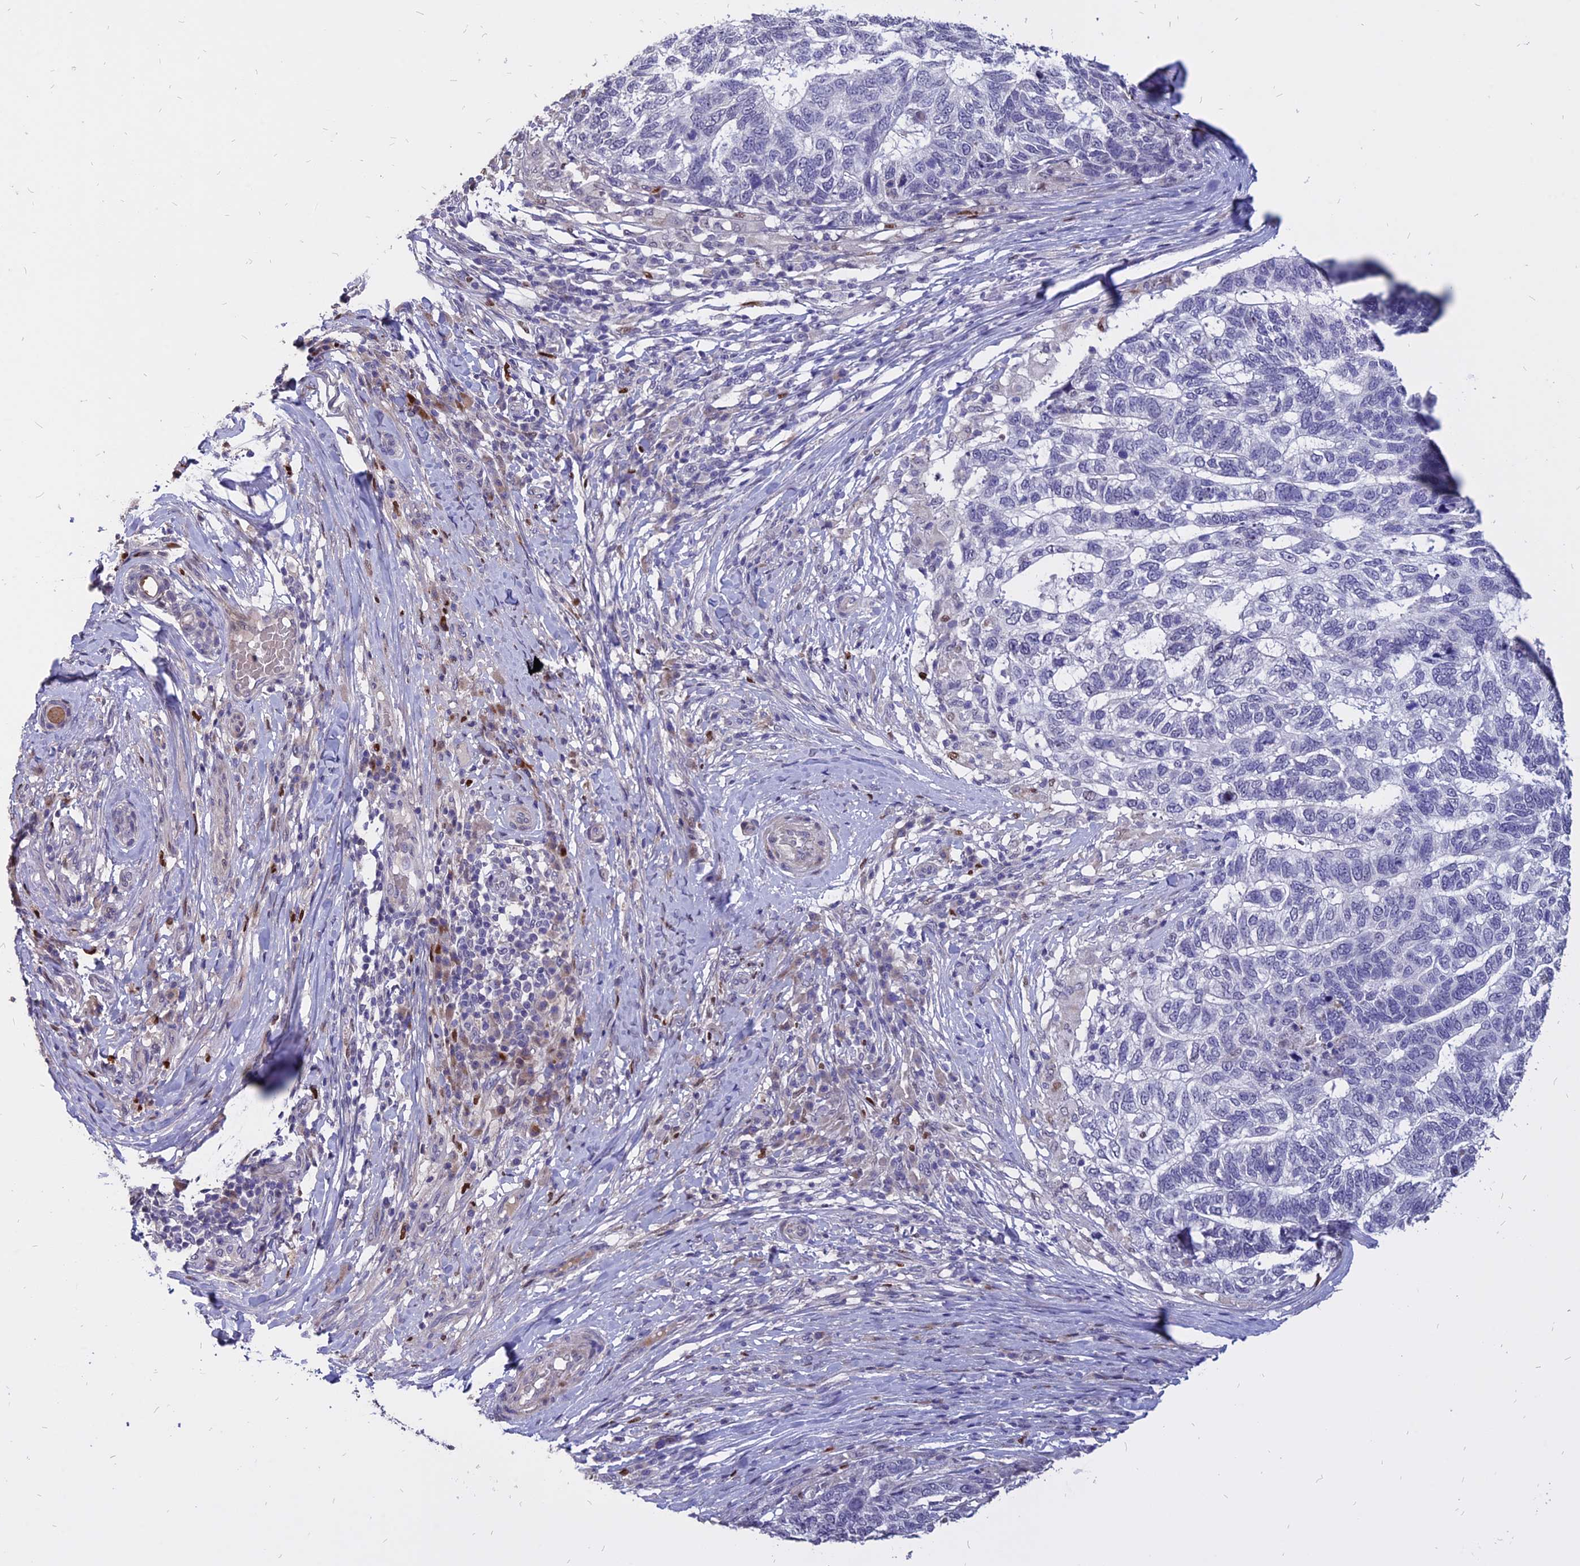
{"staining": {"intensity": "negative", "quantity": "none", "location": "none"}, "tissue": "skin cancer", "cell_type": "Tumor cells", "image_type": "cancer", "snomed": [{"axis": "morphology", "description": "Basal cell carcinoma"}, {"axis": "topography", "description": "Skin"}], "caption": "Protein analysis of basal cell carcinoma (skin) demonstrates no significant staining in tumor cells. (DAB (3,3'-diaminobenzidine) immunohistochemistry with hematoxylin counter stain).", "gene": "TMEM263", "patient": {"sex": "female", "age": 65}}